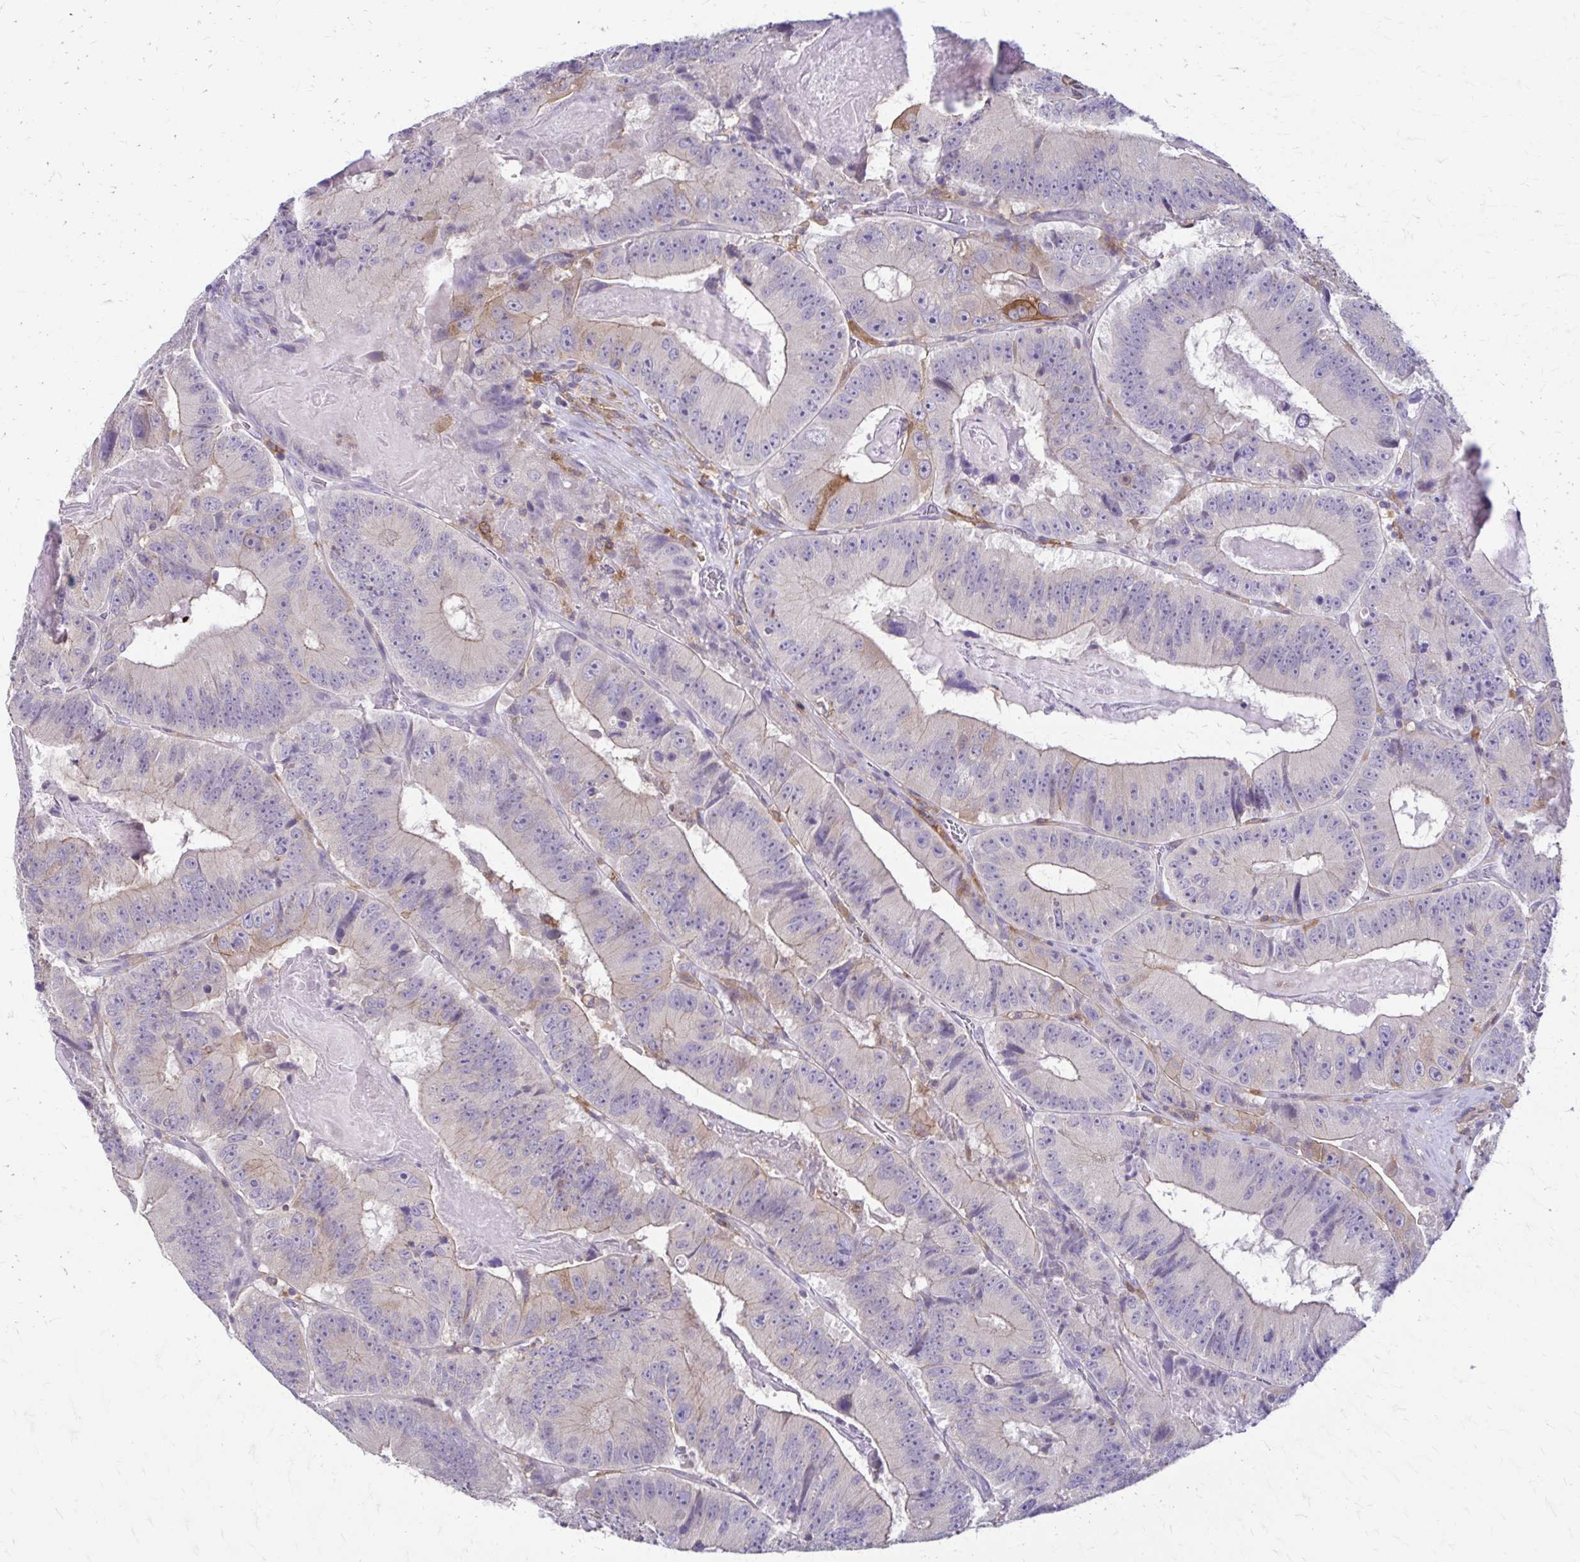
{"staining": {"intensity": "moderate", "quantity": "<25%", "location": "cytoplasmic/membranous"}, "tissue": "colorectal cancer", "cell_type": "Tumor cells", "image_type": "cancer", "snomed": [{"axis": "morphology", "description": "Adenocarcinoma, NOS"}, {"axis": "topography", "description": "Colon"}], "caption": "Protein expression analysis of human colorectal cancer reveals moderate cytoplasmic/membranous expression in about <25% of tumor cells. The staining is performed using DAB (3,3'-diaminobenzidine) brown chromogen to label protein expression. The nuclei are counter-stained blue using hematoxylin.", "gene": "PIK3AP1", "patient": {"sex": "female", "age": 86}}